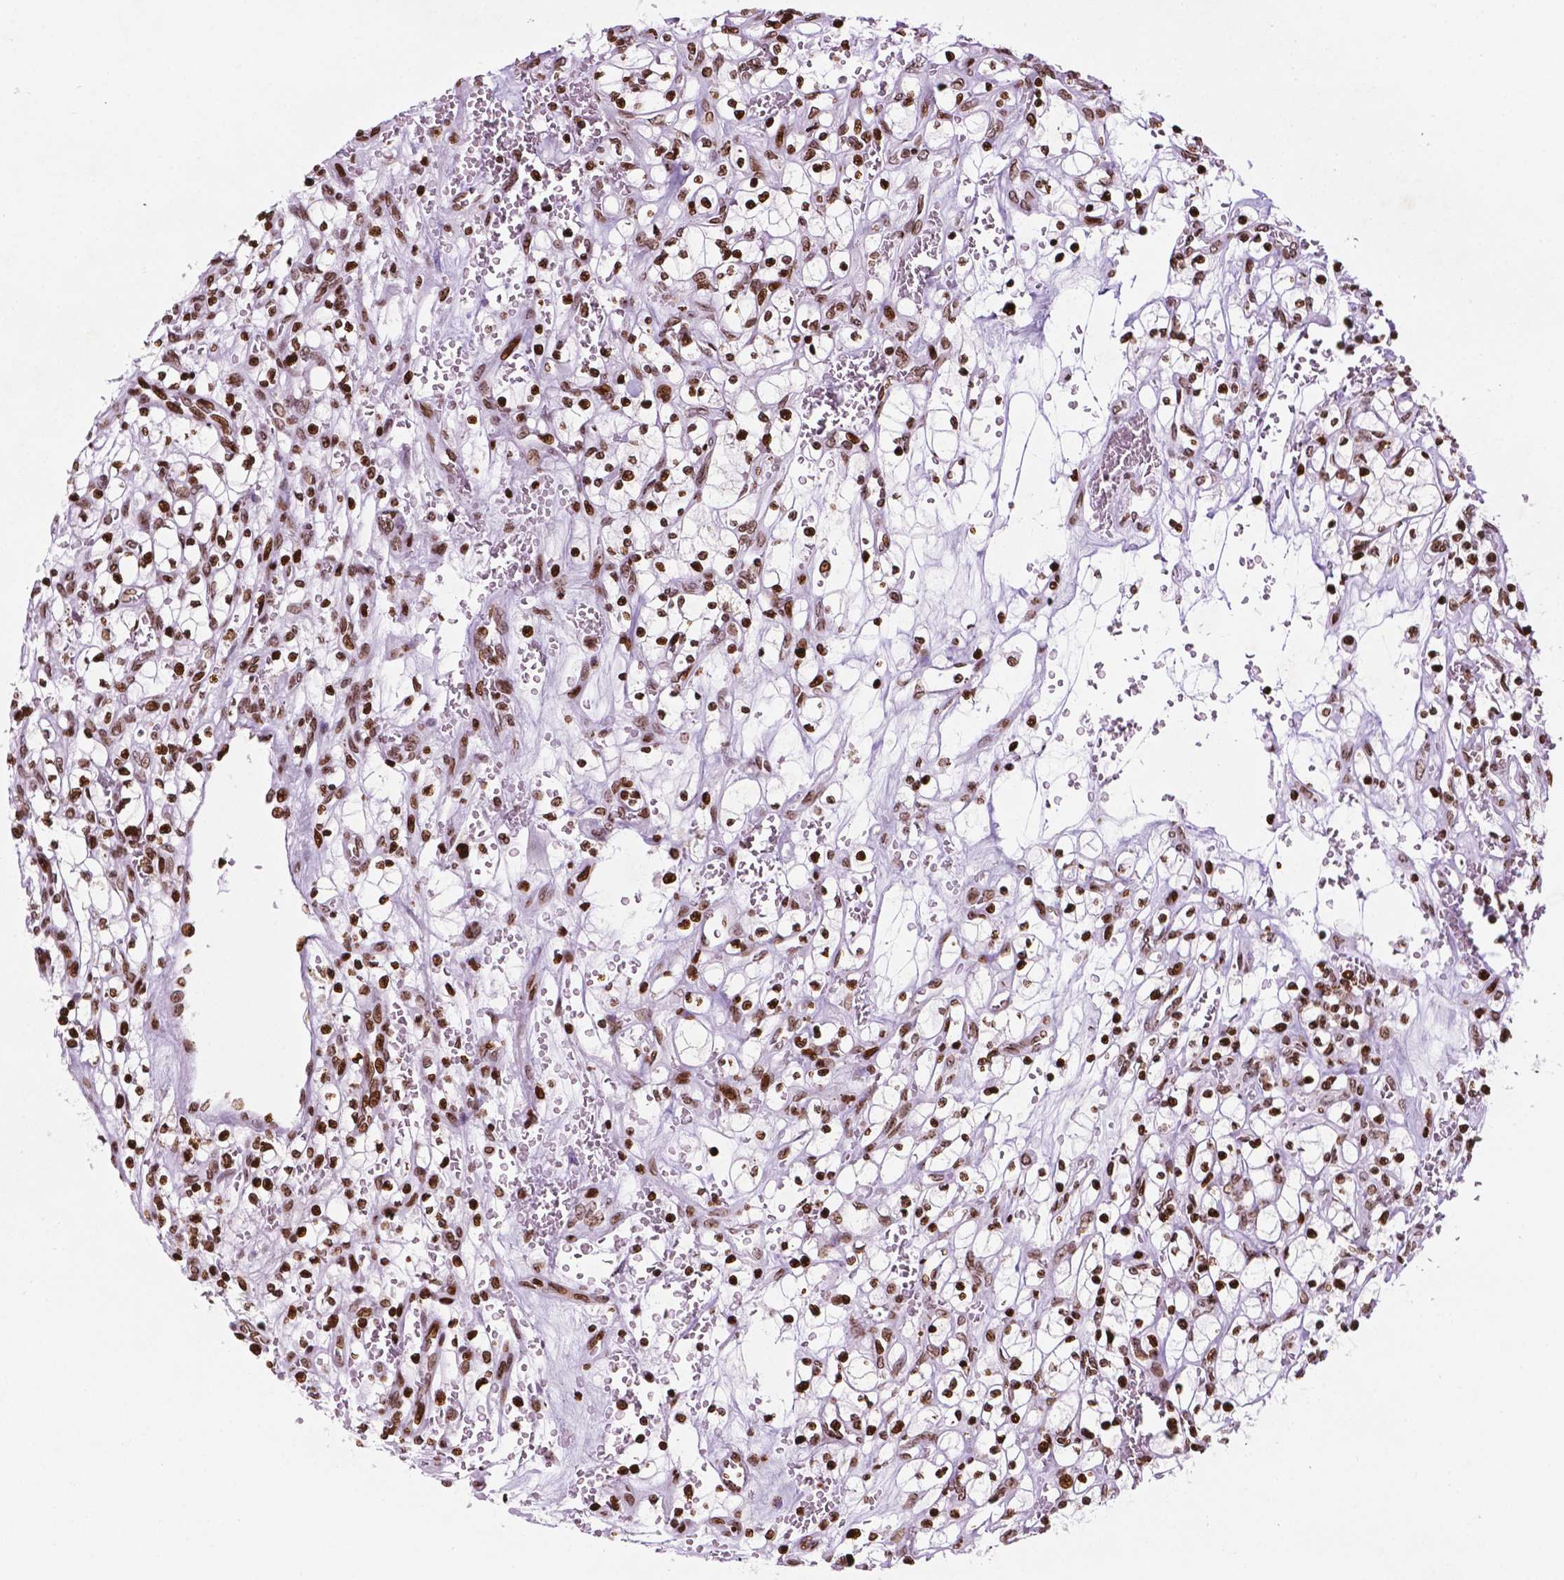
{"staining": {"intensity": "strong", "quantity": ">75%", "location": "nuclear"}, "tissue": "renal cancer", "cell_type": "Tumor cells", "image_type": "cancer", "snomed": [{"axis": "morphology", "description": "Adenocarcinoma, NOS"}, {"axis": "topography", "description": "Kidney"}], "caption": "High-power microscopy captured an immunohistochemistry photomicrograph of renal cancer, revealing strong nuclear expression in about >75% of tumor cells. (DAB (3,3'-diaminobenzidine) = brown stain, brightfield microscopy at high magnification).", "gene": "TMEM250", "patient": {"sex": "female", "age": 64}}